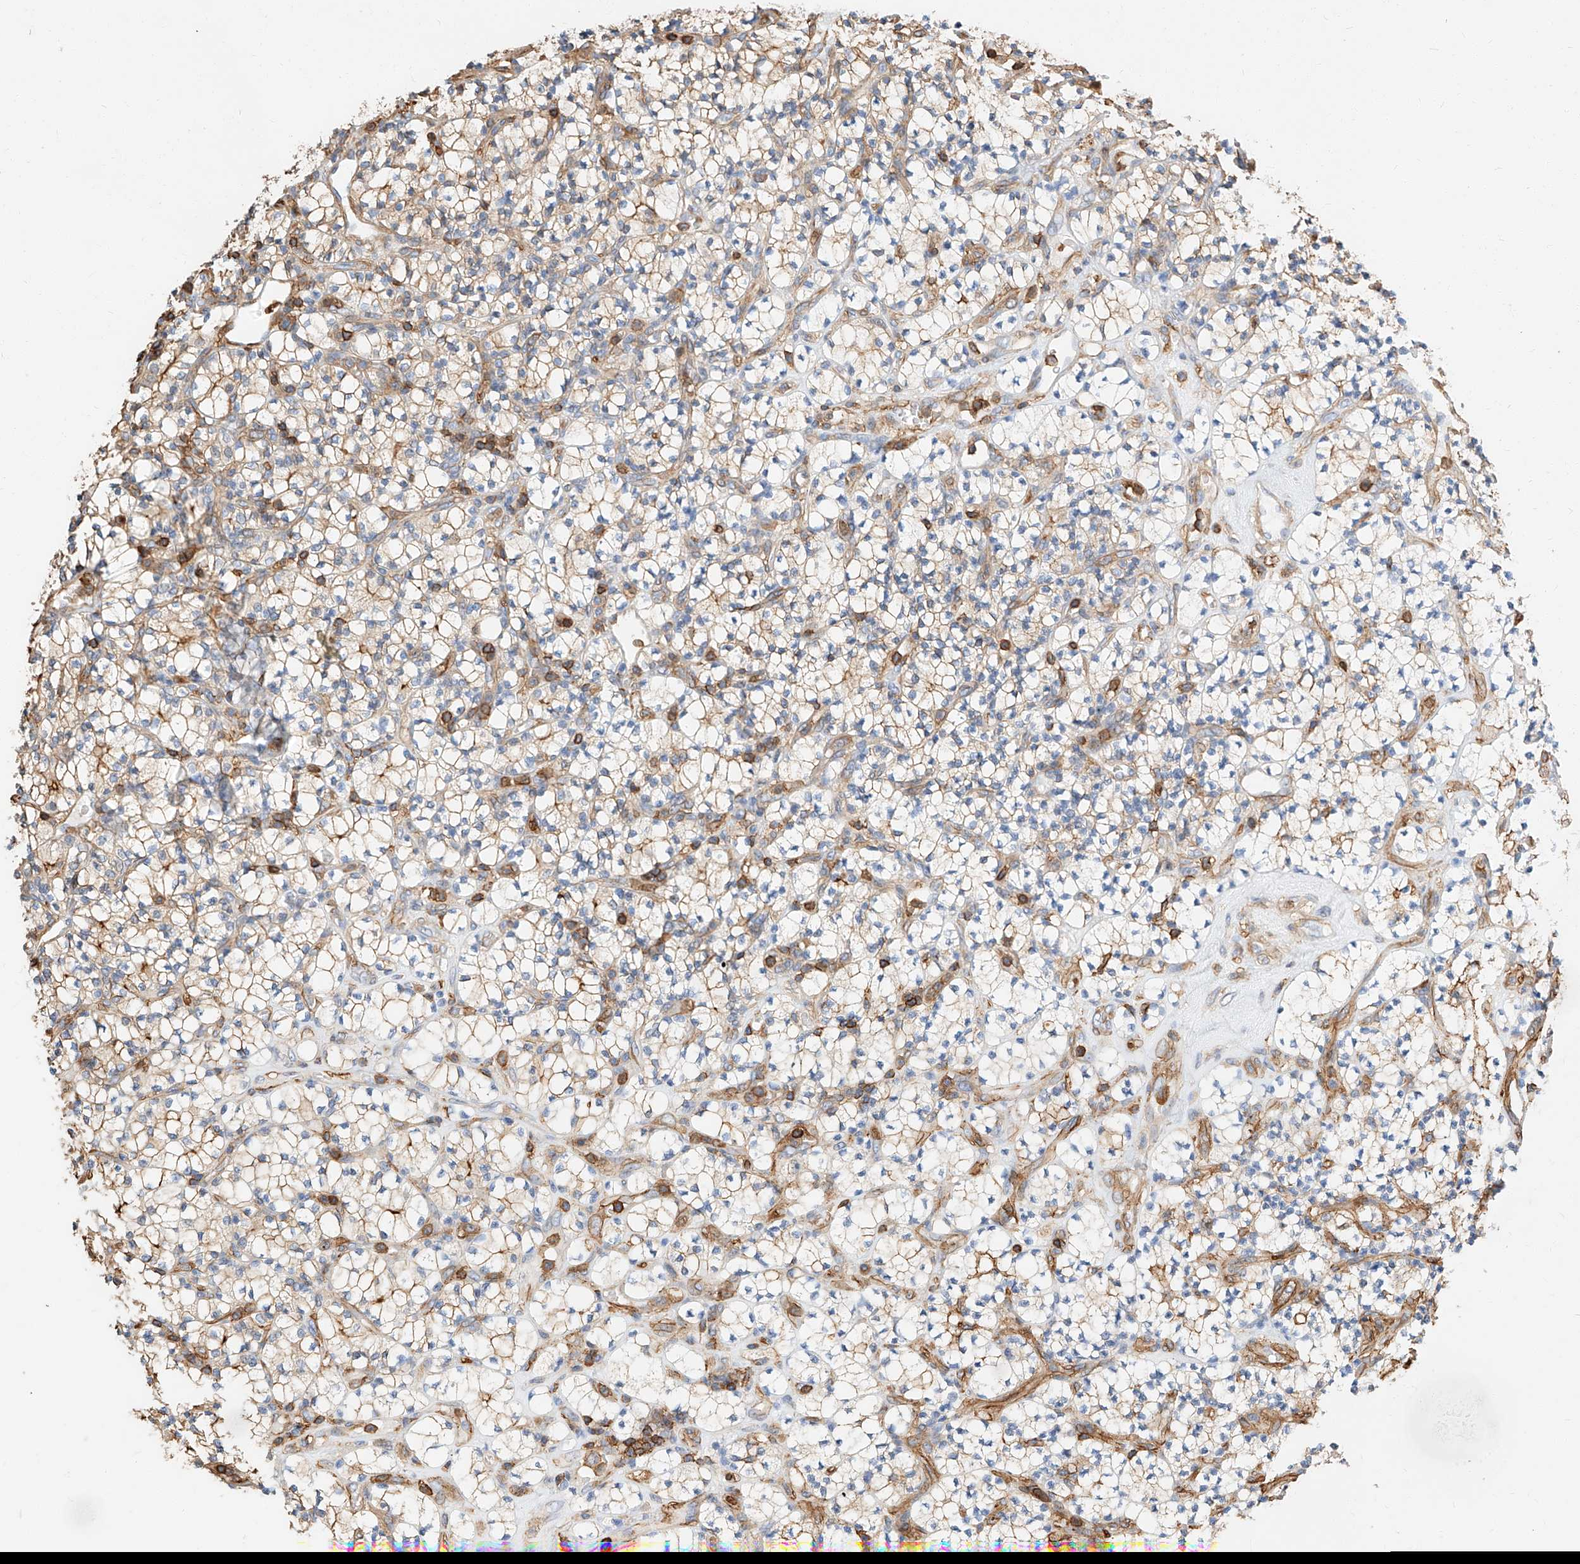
{"staining": {"intensity": "weak", "quantity": "25%-75%", "location": "cytoplasmic/membranous"}, "tissue": "renal cancer", "cell_type": "Tumor cells", "image_type": "cancer", "snomed": [{"axis": "morphology", "description": "Adenocarcinoma, NOS"}, {"axis": "topography", "description": "Kidney"}], "caption": "Approximately 25%-75% of tumor cells in renal adenocarcinoma exhibit weak cytoplasmic/membranous protein staining as visualized by brown immunohistochemical staining.", "gene": "WFS1", "patient": {"sex": "male", "age": 77}}